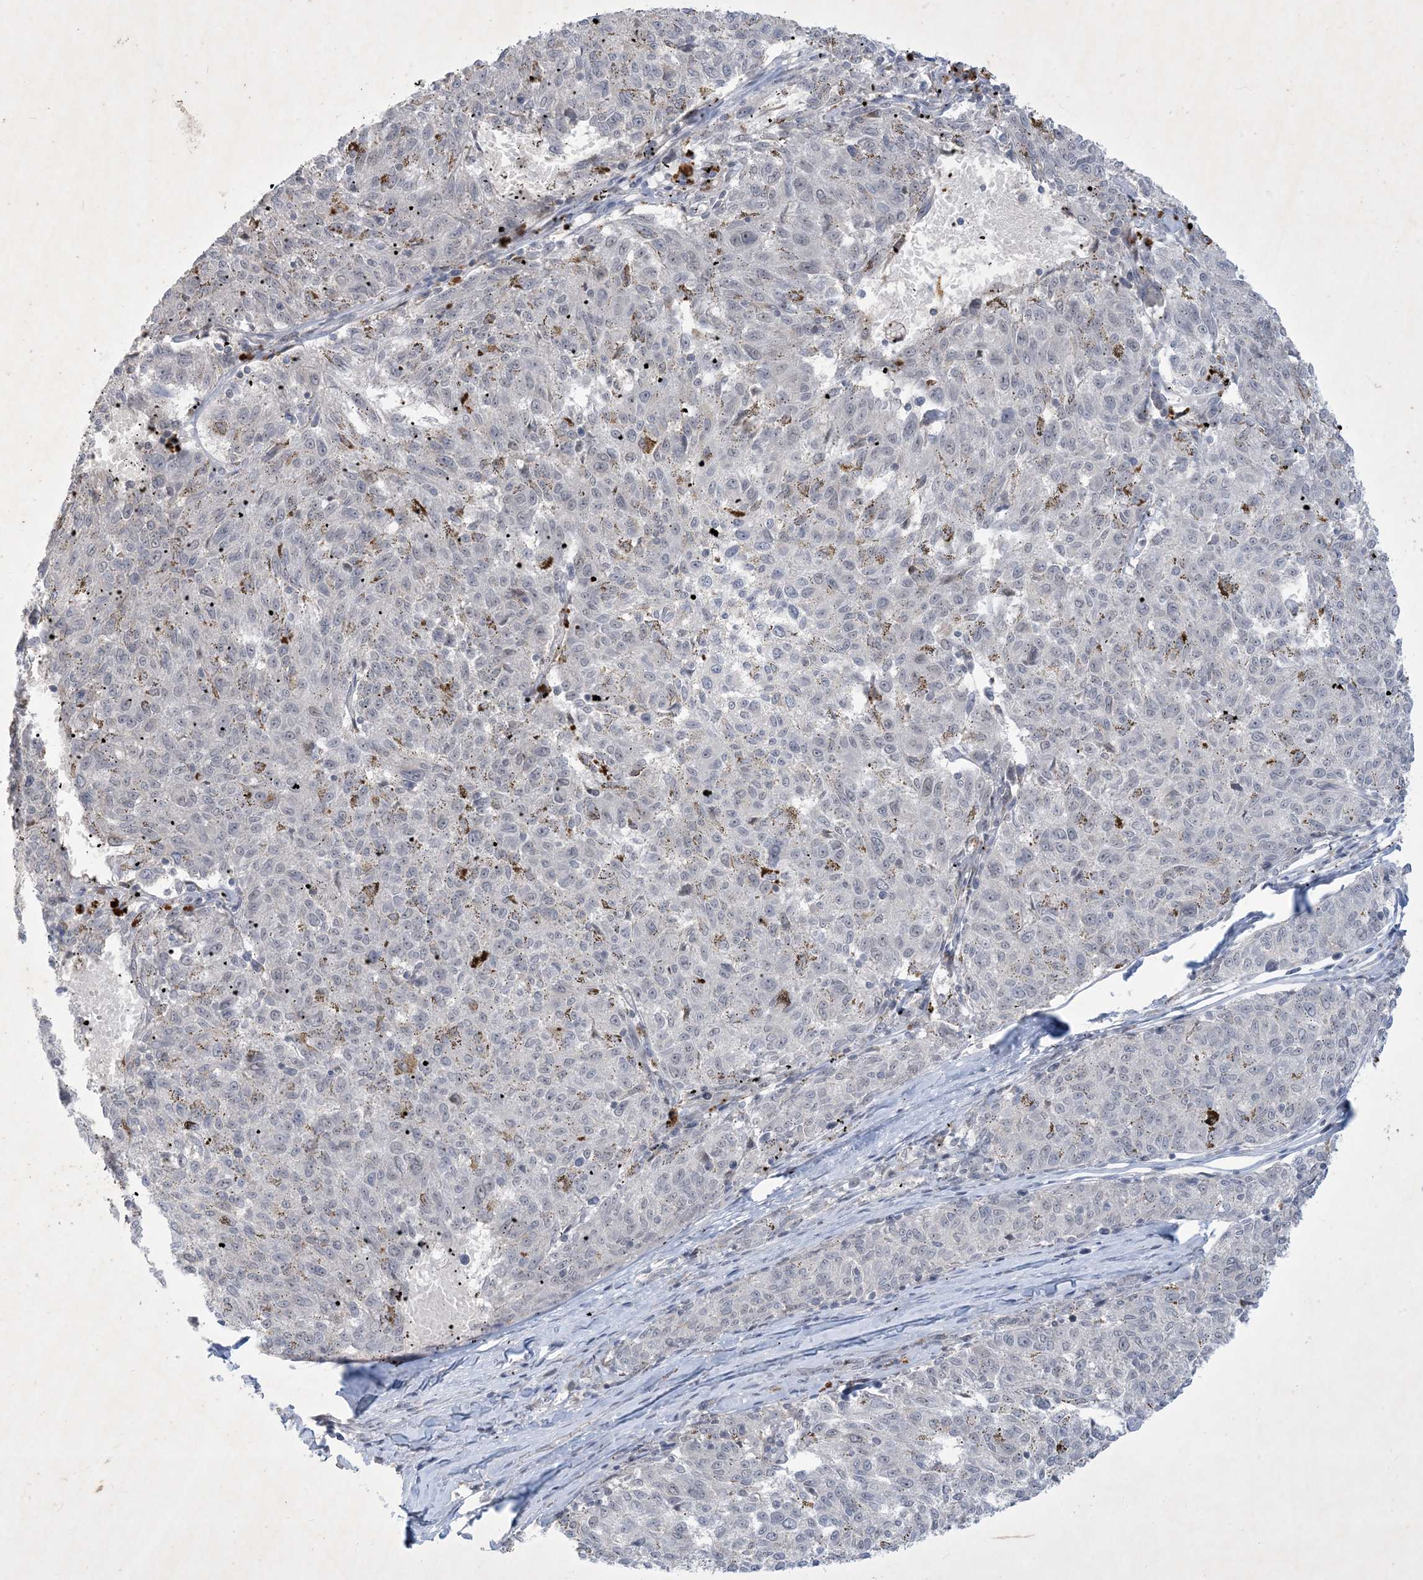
{"staining": {"intensity": "negative", "quantity": "none", "location": "none"}, "tissue": "melanoma", "cell_type": "Tumor cells", "image_type": "cancer", "snomed": [{"axis": "morphology", "description": "Malignant melanoma, NOS"}, {"axis": "topography", "description": "Skin"}], "caption": "A photomicrograph of melanoma stained for a protein displays no brown staining in tumor cells.", "gene": "ZNF674", "patient": {"sex": "female", "age": 72}}